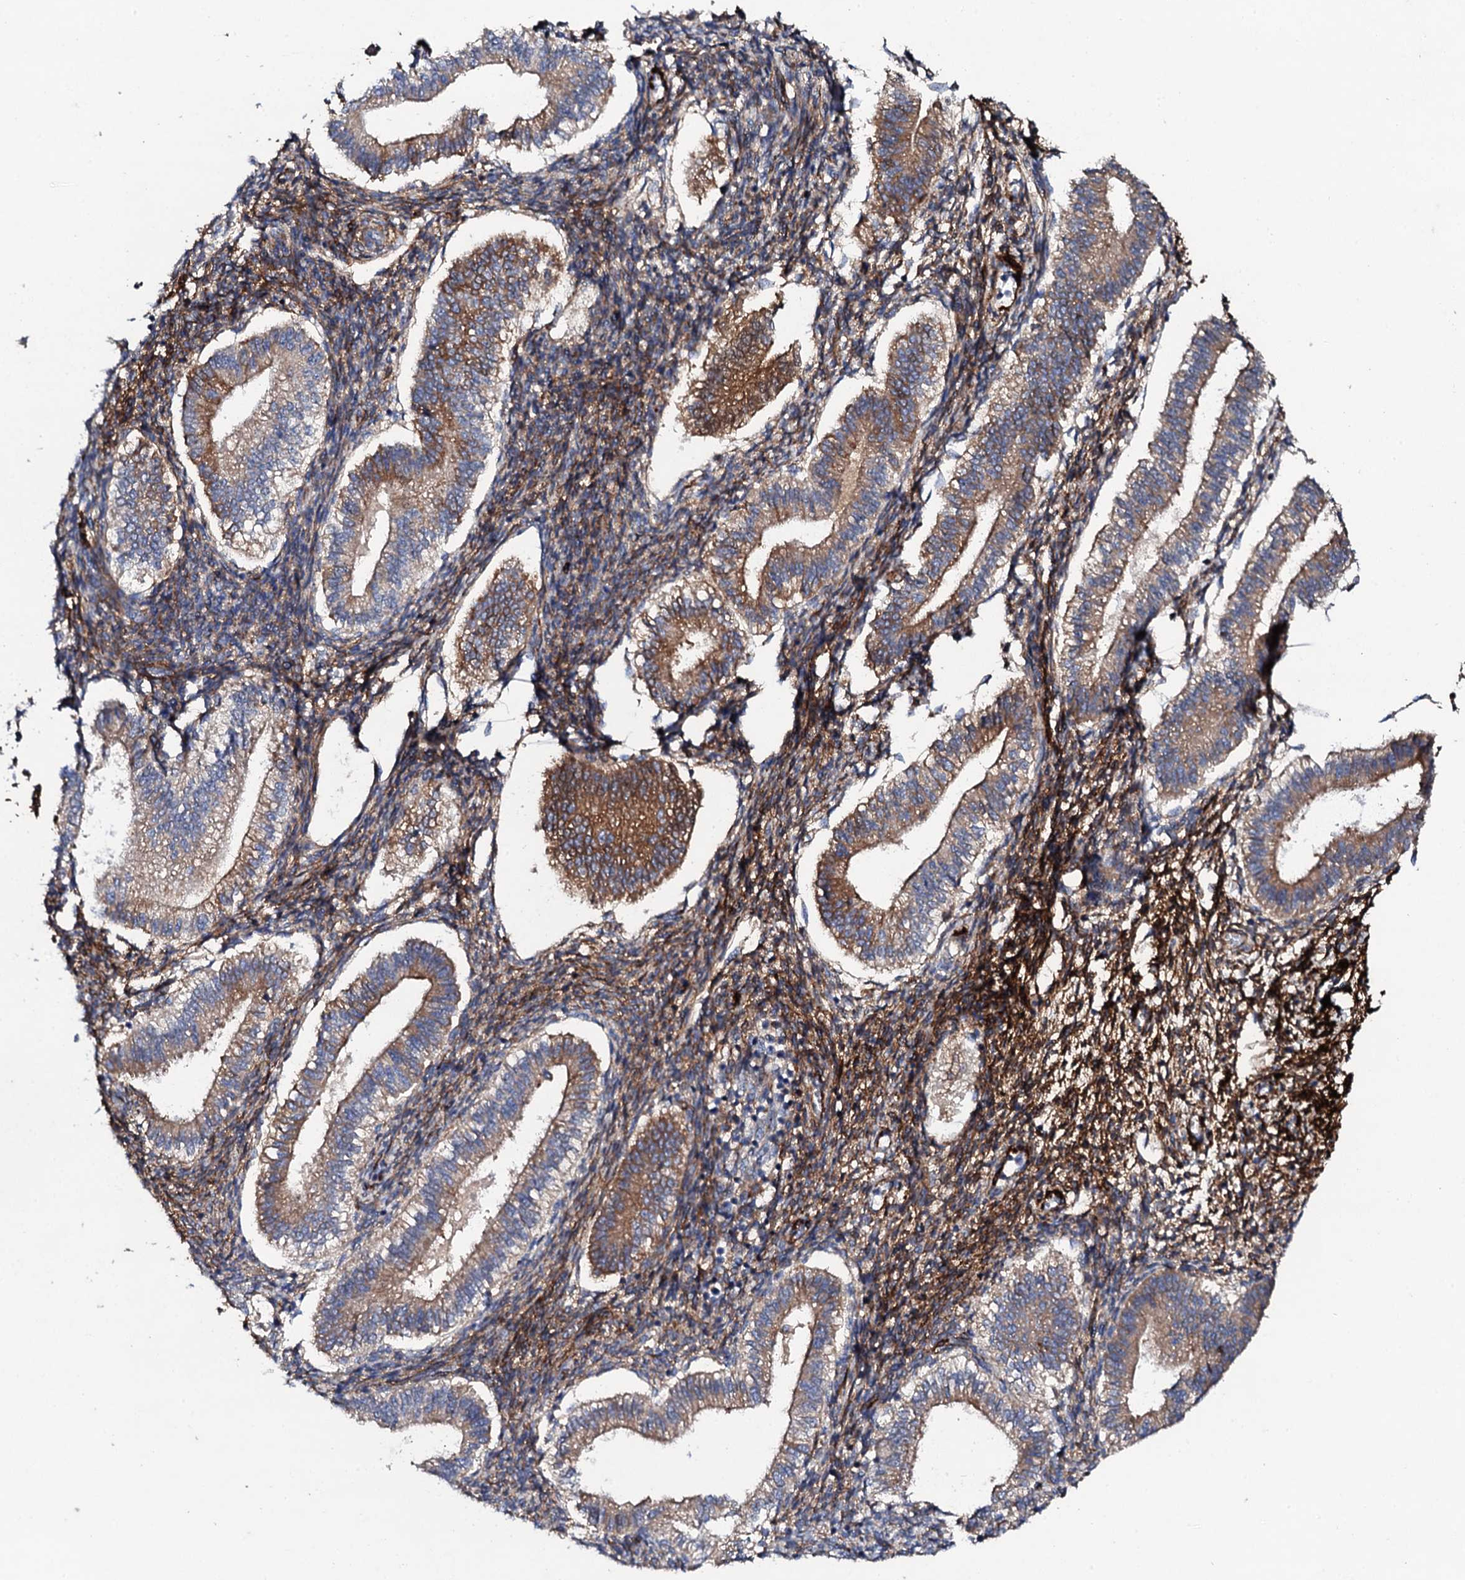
{"staining": {"intensity": "strong", "quantity": "<25%", "location": "cytoplasmic/membranous"}, "tissue": "endometrium", "cell_type": "Cells in endometrial stroma", "image_type": "normal", "snomed": [{"axis": "morphology", "description": "Normal tissue, NOS"}, {"axis": "topography", "description": "Endometrium"}], "caption": "Immunohistochemistry (IHC) (DAB (3,3'-diaminobenzidine)) staining of normal endometrium exhibits strong cytoplasmic/membranous protein positivity in about <25% of cells in endometrial stroma.", "gene": "DBX1", "patient": {"sex": "female", "age": 25}}